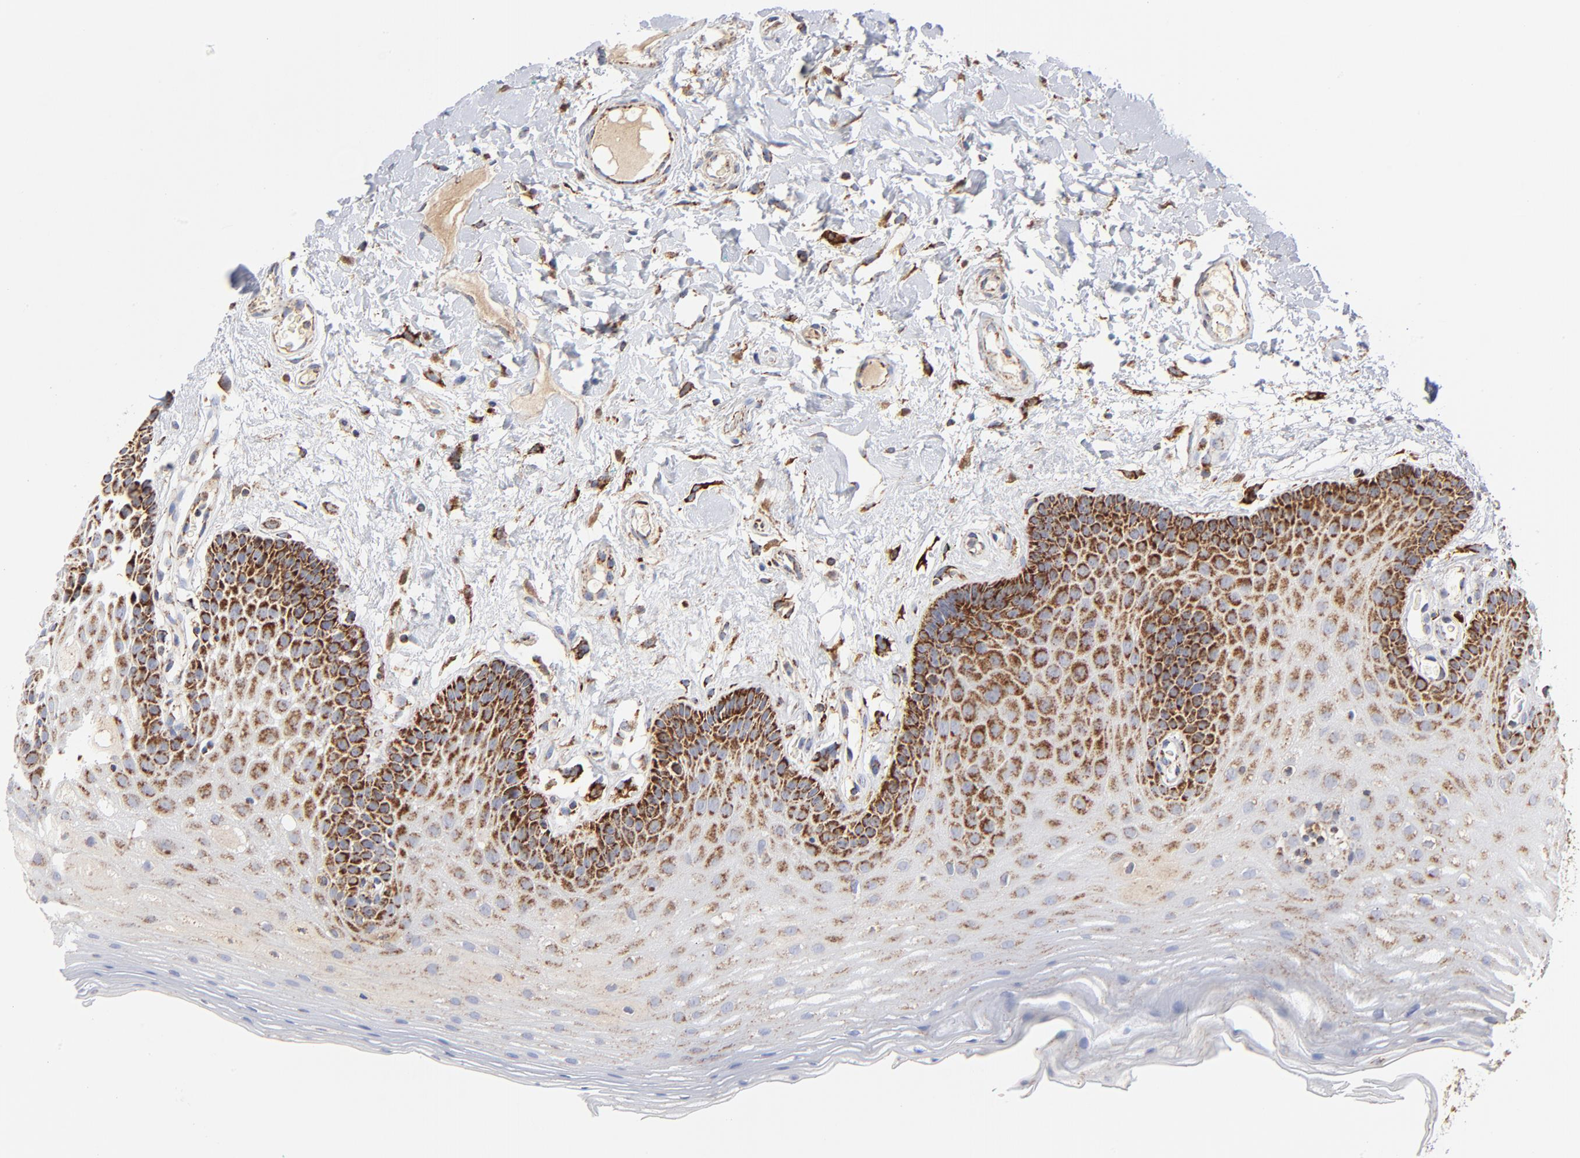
{"staining": {"intensity": "strong", "quantity": ">75%", "location": "cytoplasmic/membranous"}, "tissue": "oral mucosa", "cell_type": "Squamous epithelial cells", "image_type": "normal", "snomed": [{"axis": "morphology", "description": "Normal tissue, NOS"}, {"axis": "morphology", "description": "Squamous cell carcinoma, NOS"}, {"axis": "topography", "description": "Skeletal muscle"}, {"axis": "topography", "description": "Oral tissue"}, {"axis": "topography", "description": "Head-Neck"}], "caption": "A micrograph of human oral mucosa stained for a protein displays strong cytoplasmic/membranous brown staining in squamous epithelial cells.", "gene": "DIABLO", "patient": {"sex": "male", "age": 71}}